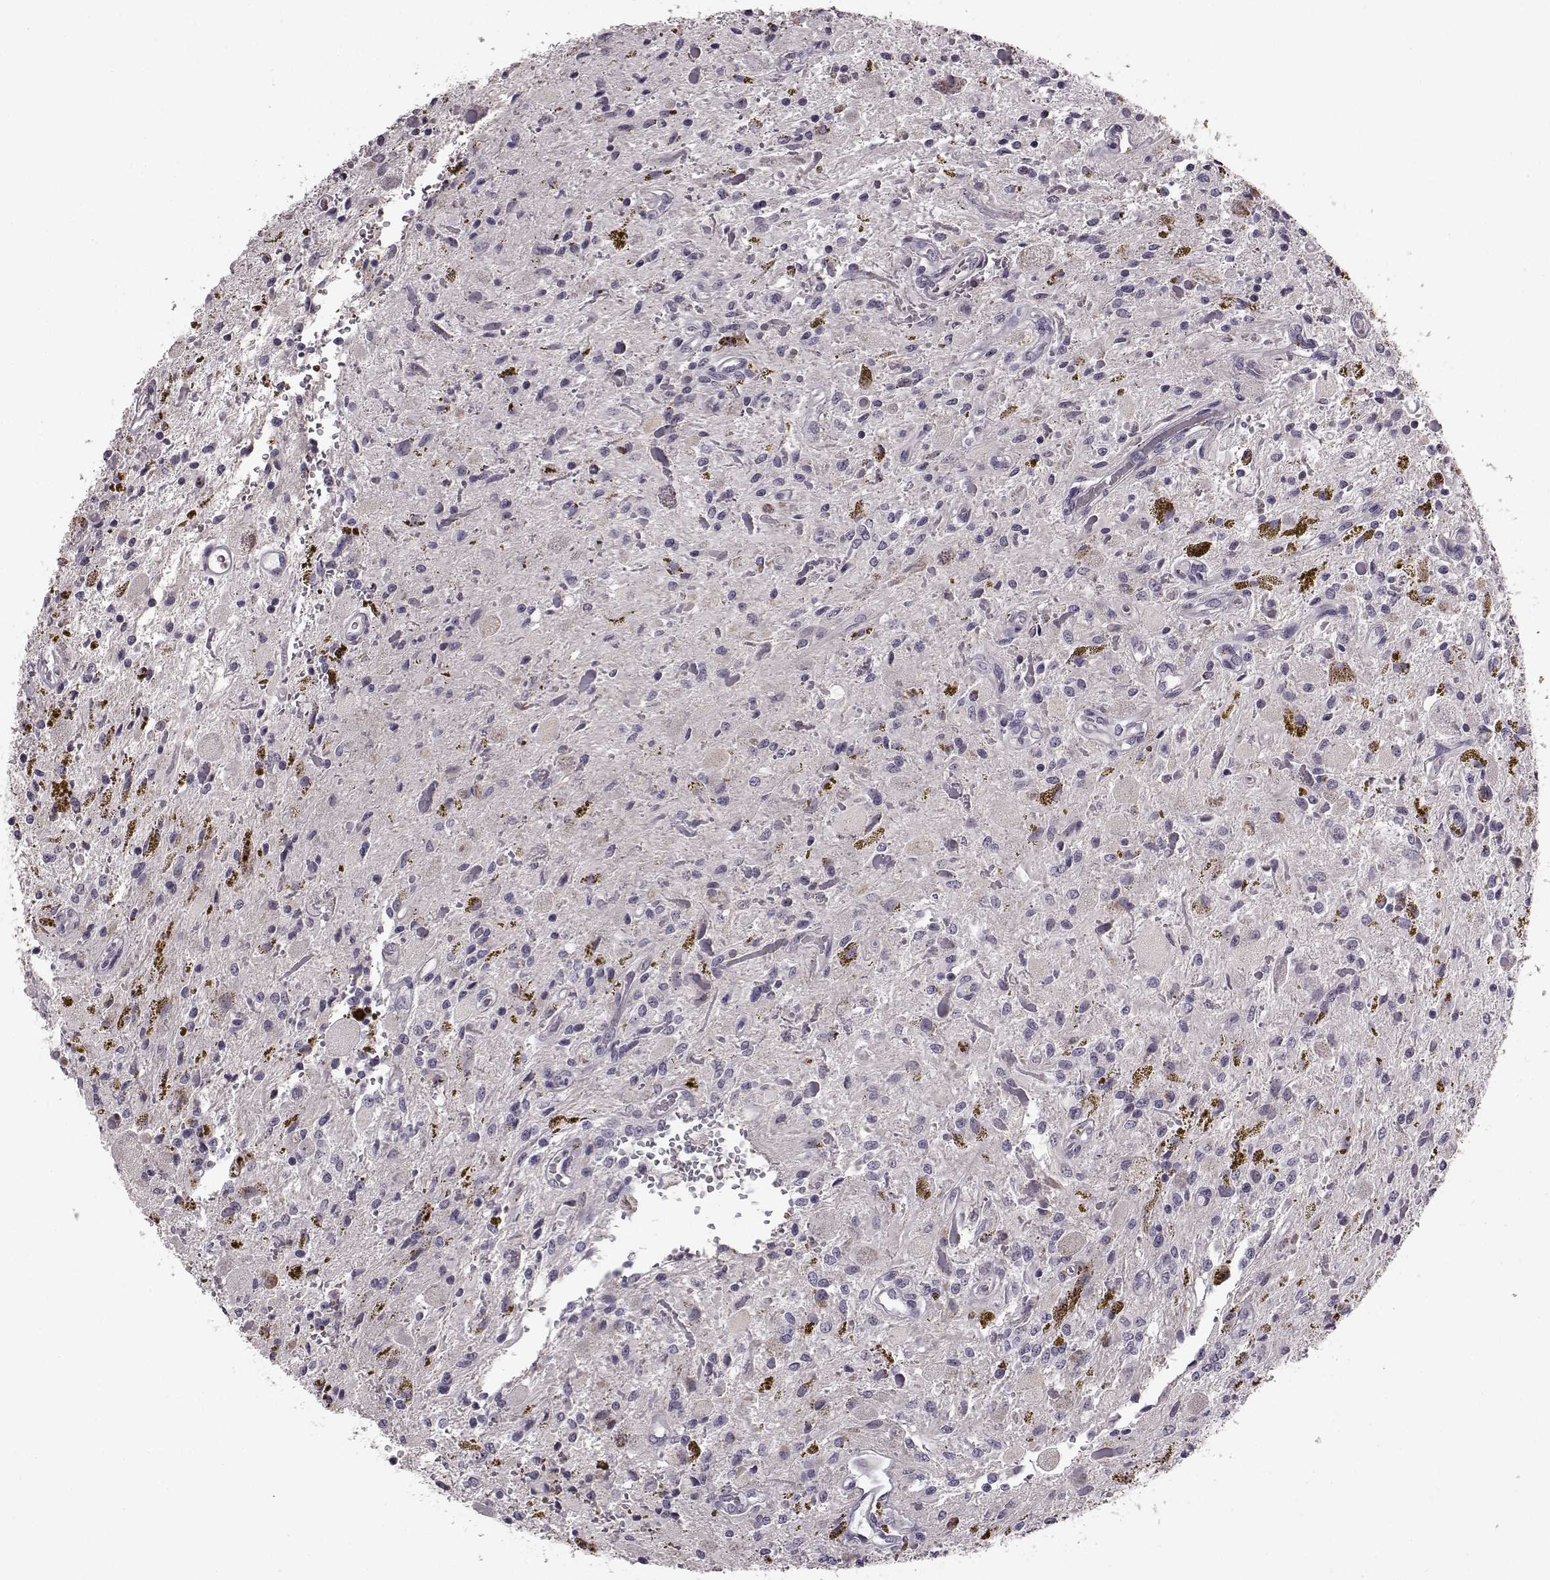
{"staining": {"intensity": "negative", "quantity": "none", "location": "none"}, "tissue": "glioma", "cell_type": "Tumor cells", "image_type": "cancer", "snomed": [{"axis": "morphology", "description": "Glioma, malignant, Low grade"}, {"axis": "topography", "description": "Cerebellum"}], "caption": "DAB (3,3'-diaminobenzidine) immunohistochemical staining of low-grade glioma (malignant) shows no significant staining in tumor cells. (DAB immunohistochemistry (IHC) visualized using brightfield microscopy, high magnification).", "gene": "SLCO3A1", "patient": {"sex": "female", "age": 14}}